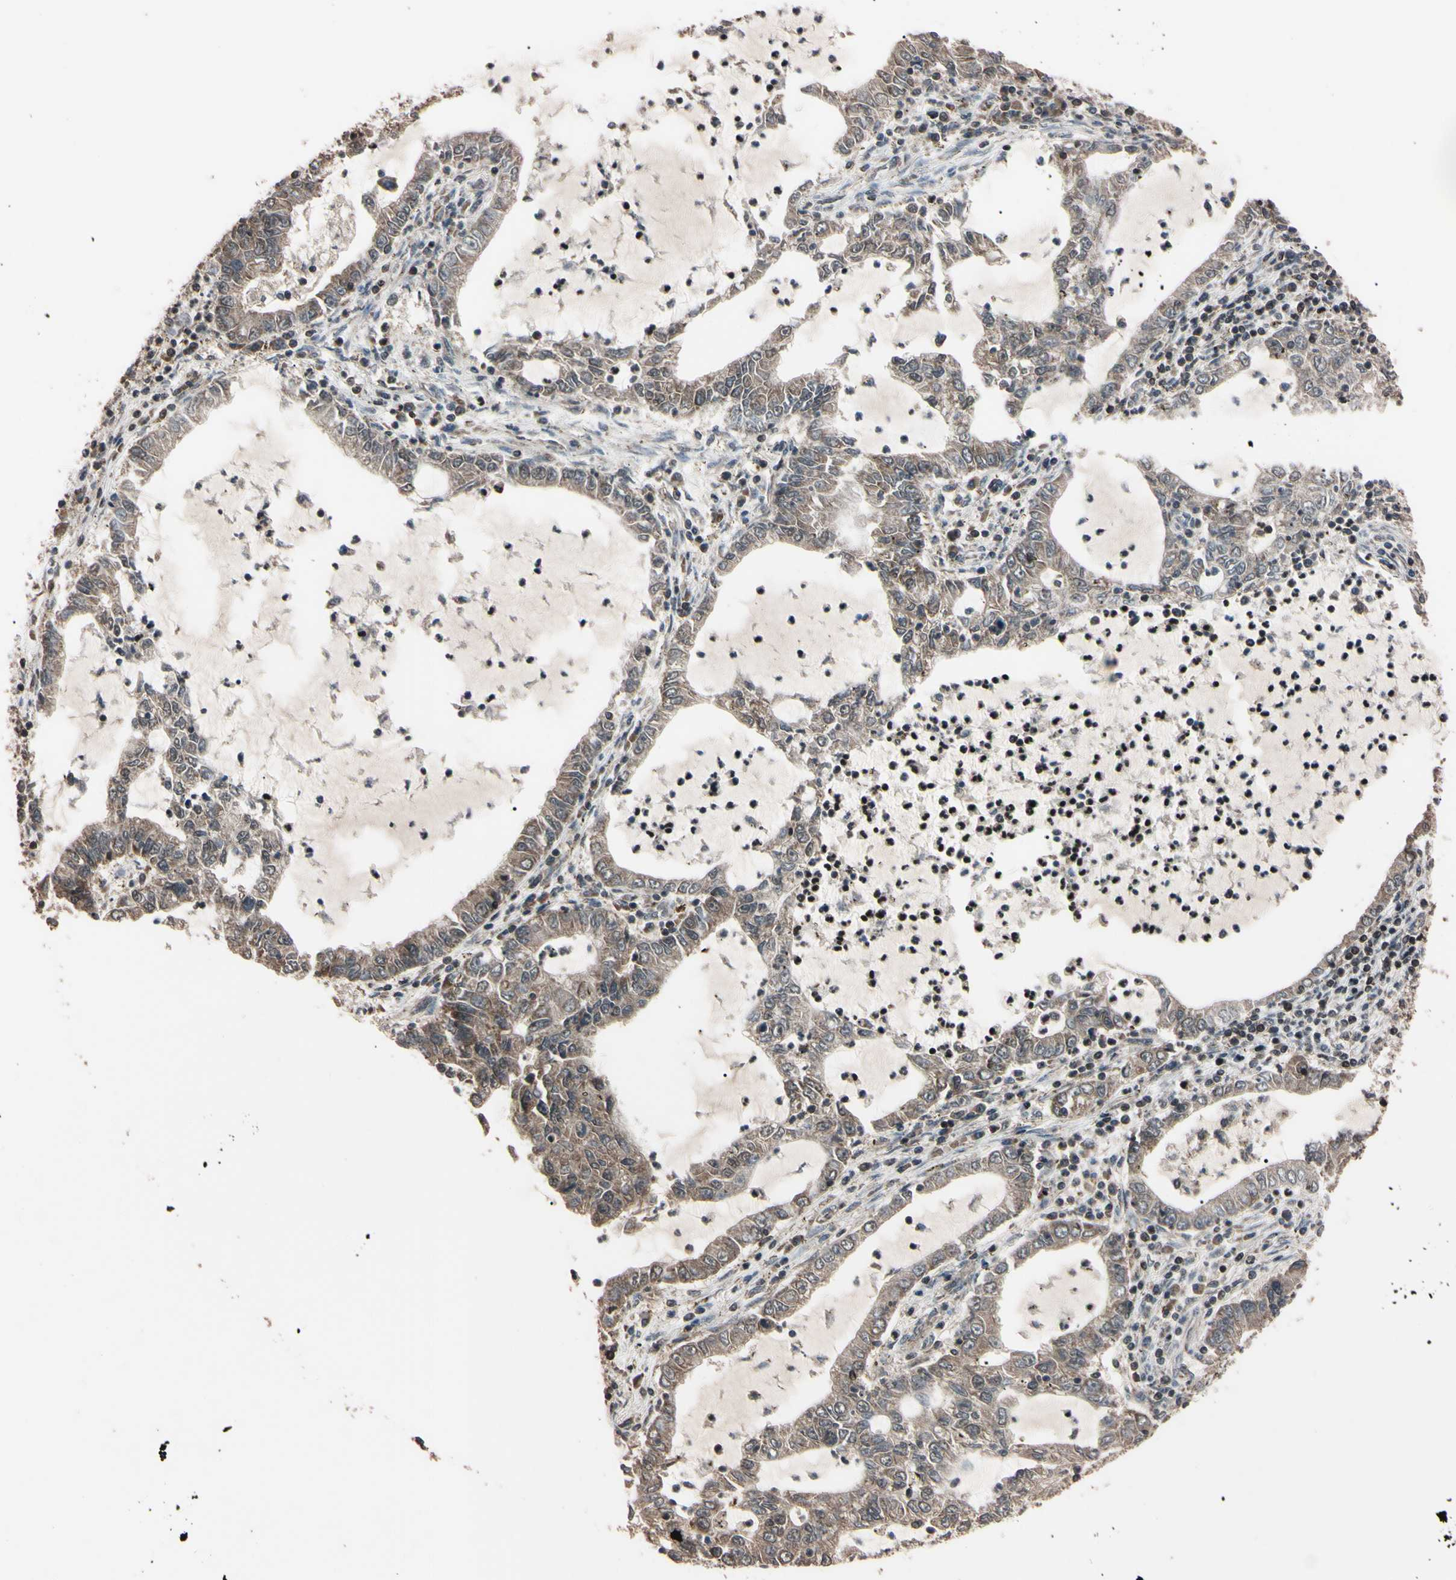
{"staining": {"intensity": "weak", "quantity": ">75%", "location": "cytoplasmic/membranous"}, "tissue": "lung cancer", "cell_type": "Tumor cells", "image_type": "cancer", "snomed": [{"axis": "morphology", "description": "Adenocarcinoma, NOS"}, {"axis": "topography", "description": "Lung"}], "caption": "Adenocarcinoma (lung) tissue demonstrates weak cytoplasmic/membranous staining in about >75% of tumor cells (DAB (3,3'-diaminobenzidine) = brown stain, brightfield microscopy at high magnification).", "gene": "TNFRSF1A", "patient": {"sex": "female", "age": 51}}